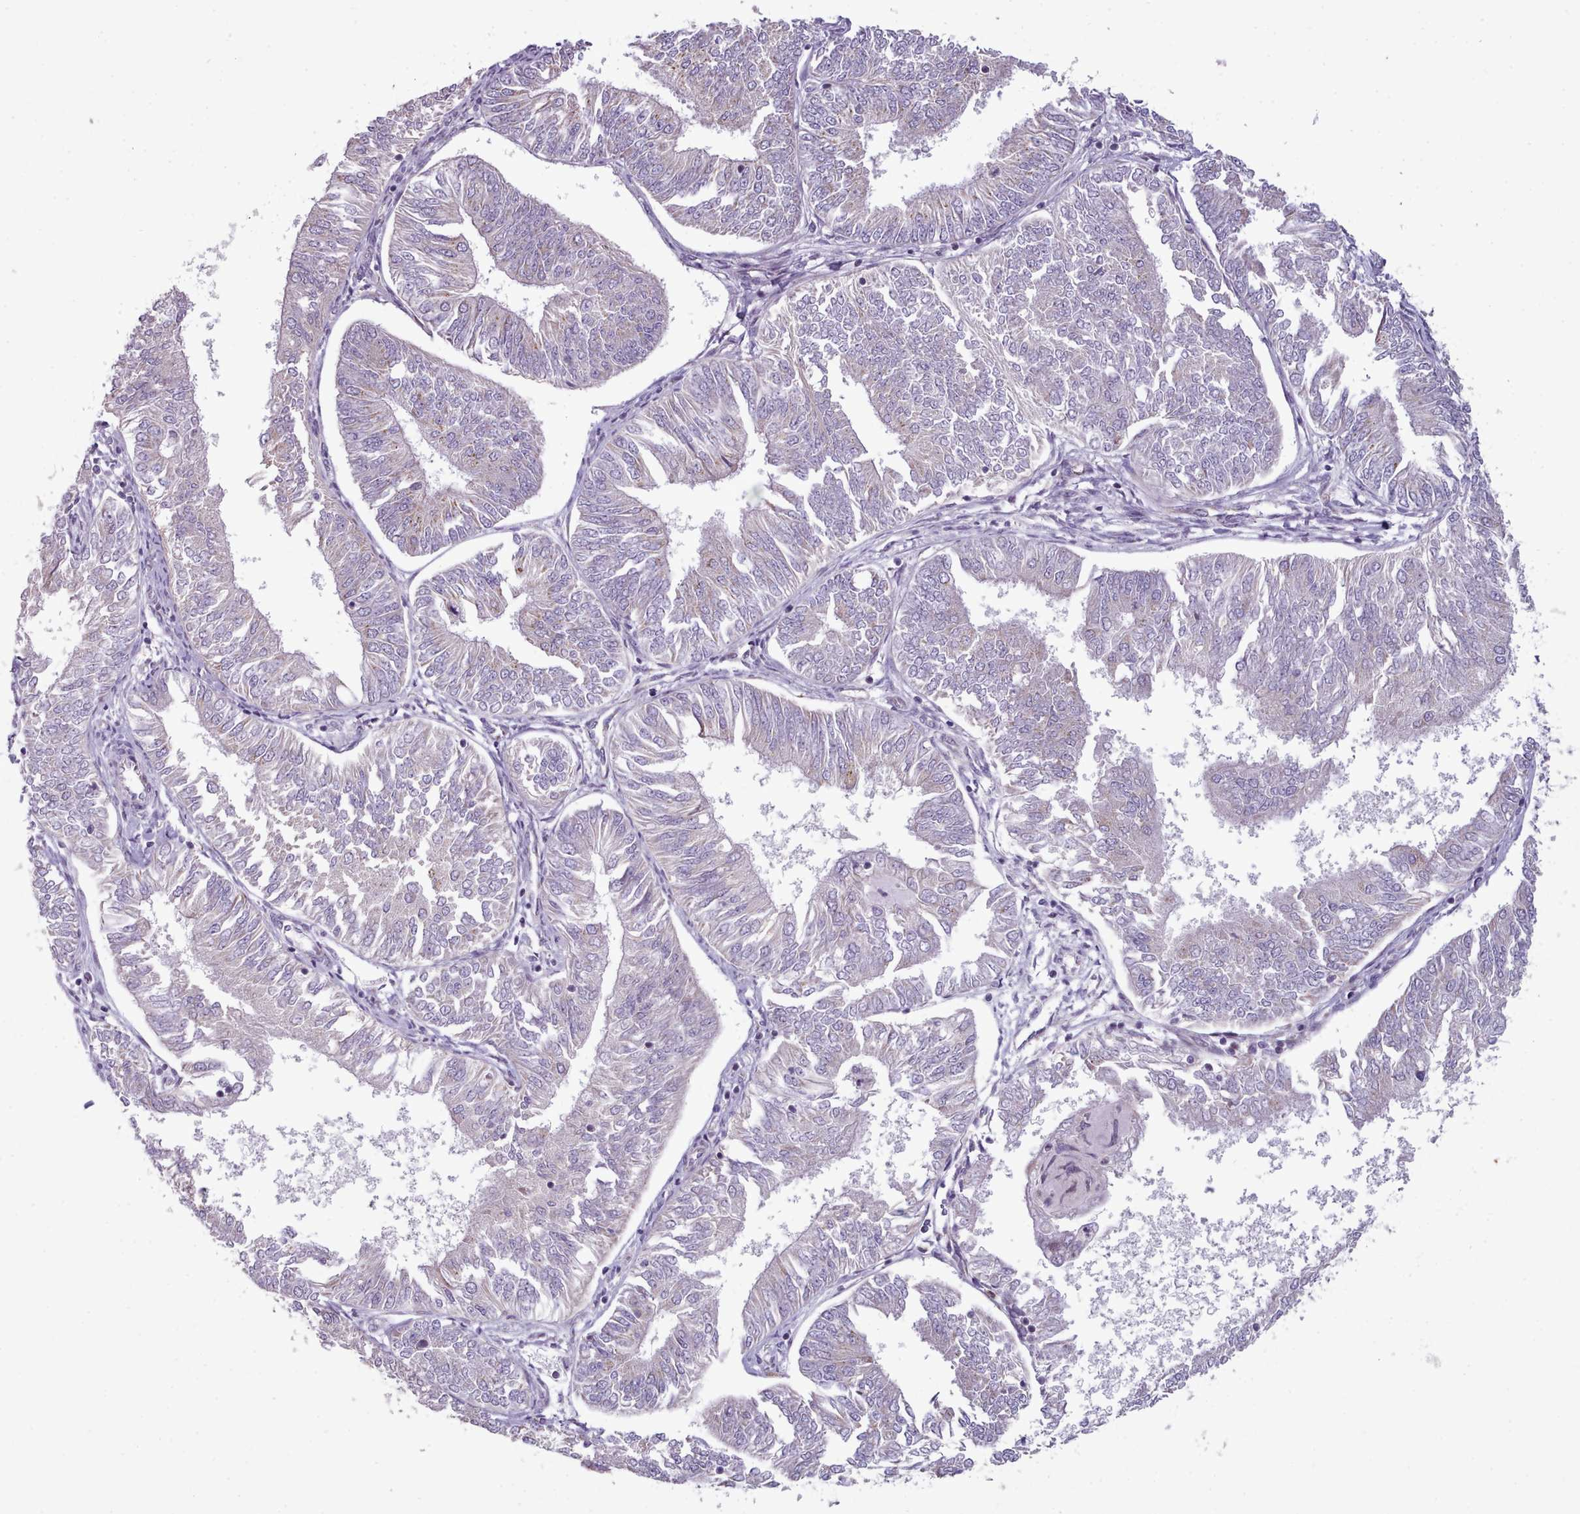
{"staining": {"intensity": "weak", "quantity": "25%-75%", "location": "cytoplasmic/membranous"}, "tissue": "endometrial cancer", "cell_type": "Tumor cells", "image_type": "cancer", "snomed": [{"axis": "morphology", "description": "Adenocarcinoma, NOS"}, {"axis": "topography", "description": "Endometrium"}], "caption": "There is low levels of weak cytoplasmic/membranous positivity in tumor cells of endometrial adenocarcinoma, as demonstrated by immunohistochemical staining (brown color).", "gene": "SLC52A3", "patient": {"sex": "female", "age": 58}}